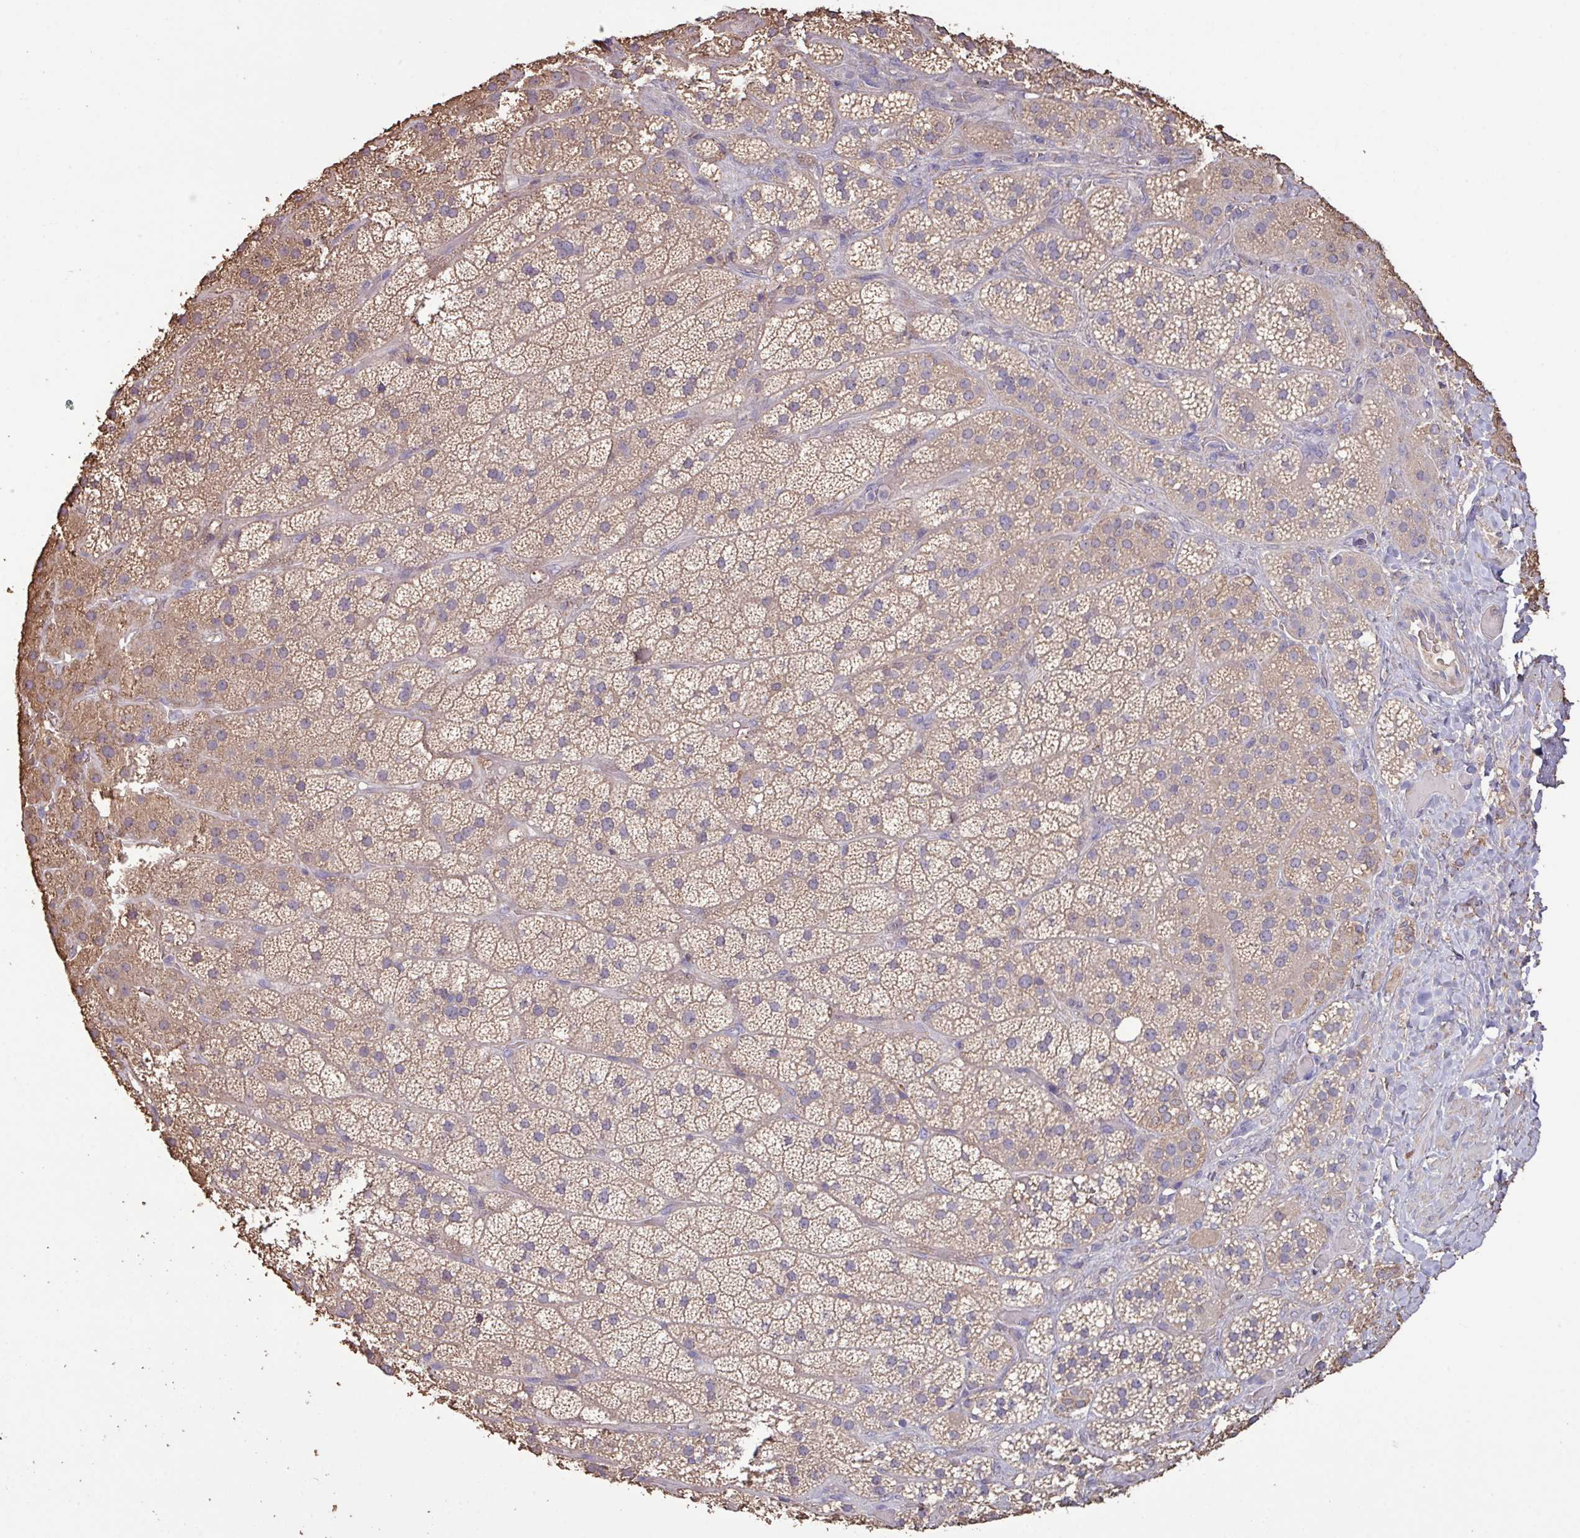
{"staining": {"intensity": "weak", "quantity": ">75%", "location": "cytoplasmic/membranous"}, "tissue": "adrenal gland", "cell_type": "Glandular cells", "image_type": "normal", "snomed": [{"axis": "morphology", "description": "Normal tissue, NOS"}, {"axis": "topography", "description": "Adrenal gland"}], "caption": "About >75% of glandular cells in unremarkable human adrenal gland show weak cytoplasmic/membranous protein expression as visualized by brown immunohistochemical staining.", "gene": "CAMK2A", "patient": {"sex": "male", "age": 57}}